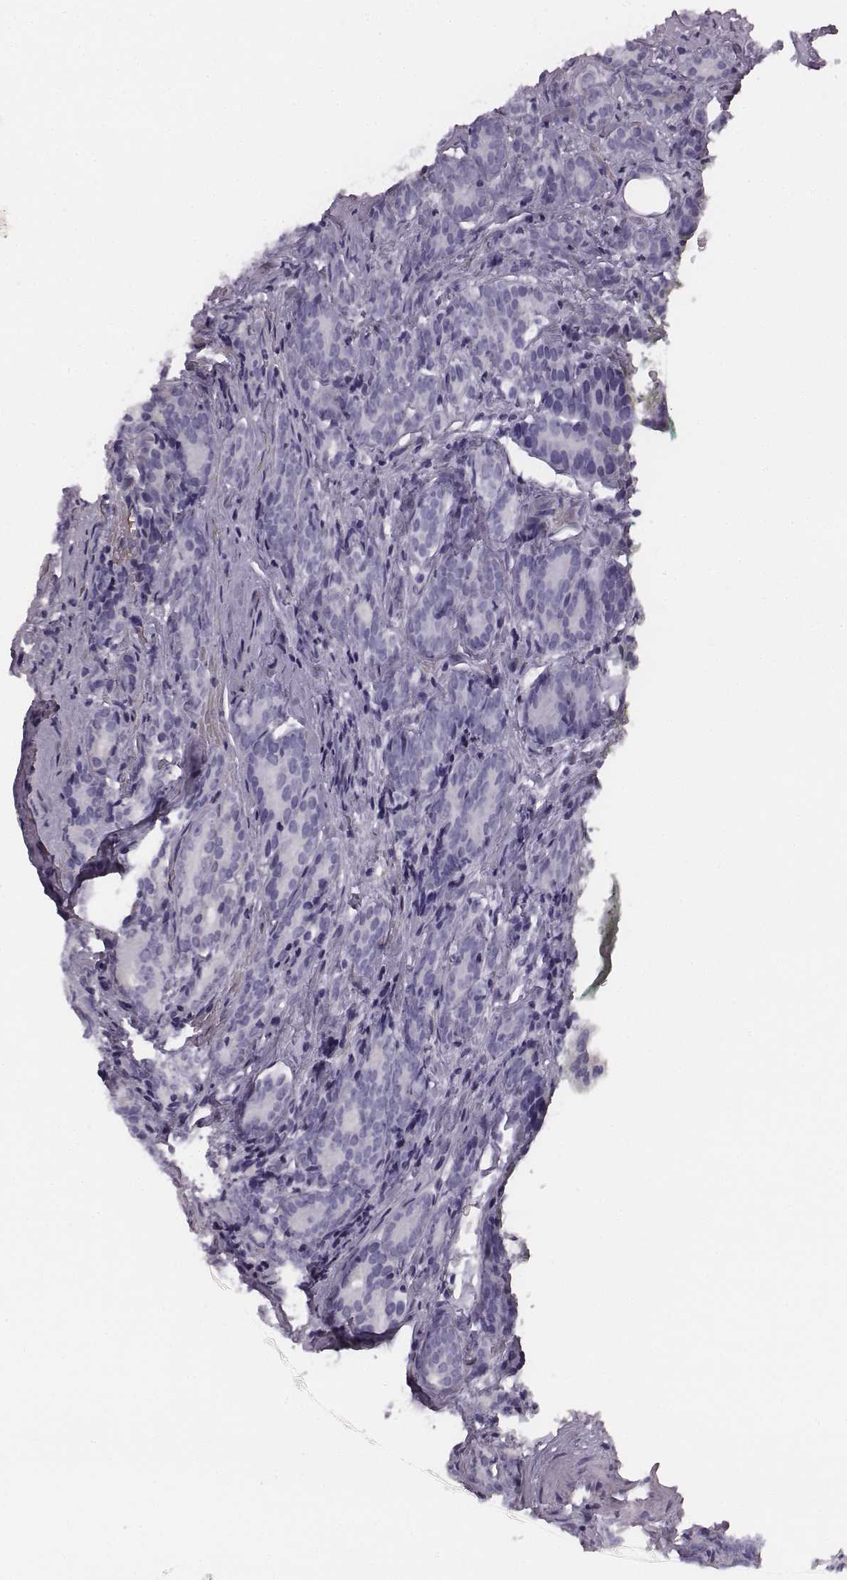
{"staining": {"intensity": "negative", "quantity": "none", "location": "none"}, "tissue": "prostate cancer", "cell_type": "Tumor cells", "image_type": "cancer", "snomed": [{"axis": "morphology", "description": "Adenocarcinoma, NOS"}, {"axis": "topography", "description": "Prostate"}], "caption": "Tumor cells are negative for brown protein staining in prostate adenocarcinoma. Nuclei are stained in blue.", "gene": "HBZ", "patient": {"sex": "male", "age": 71}}